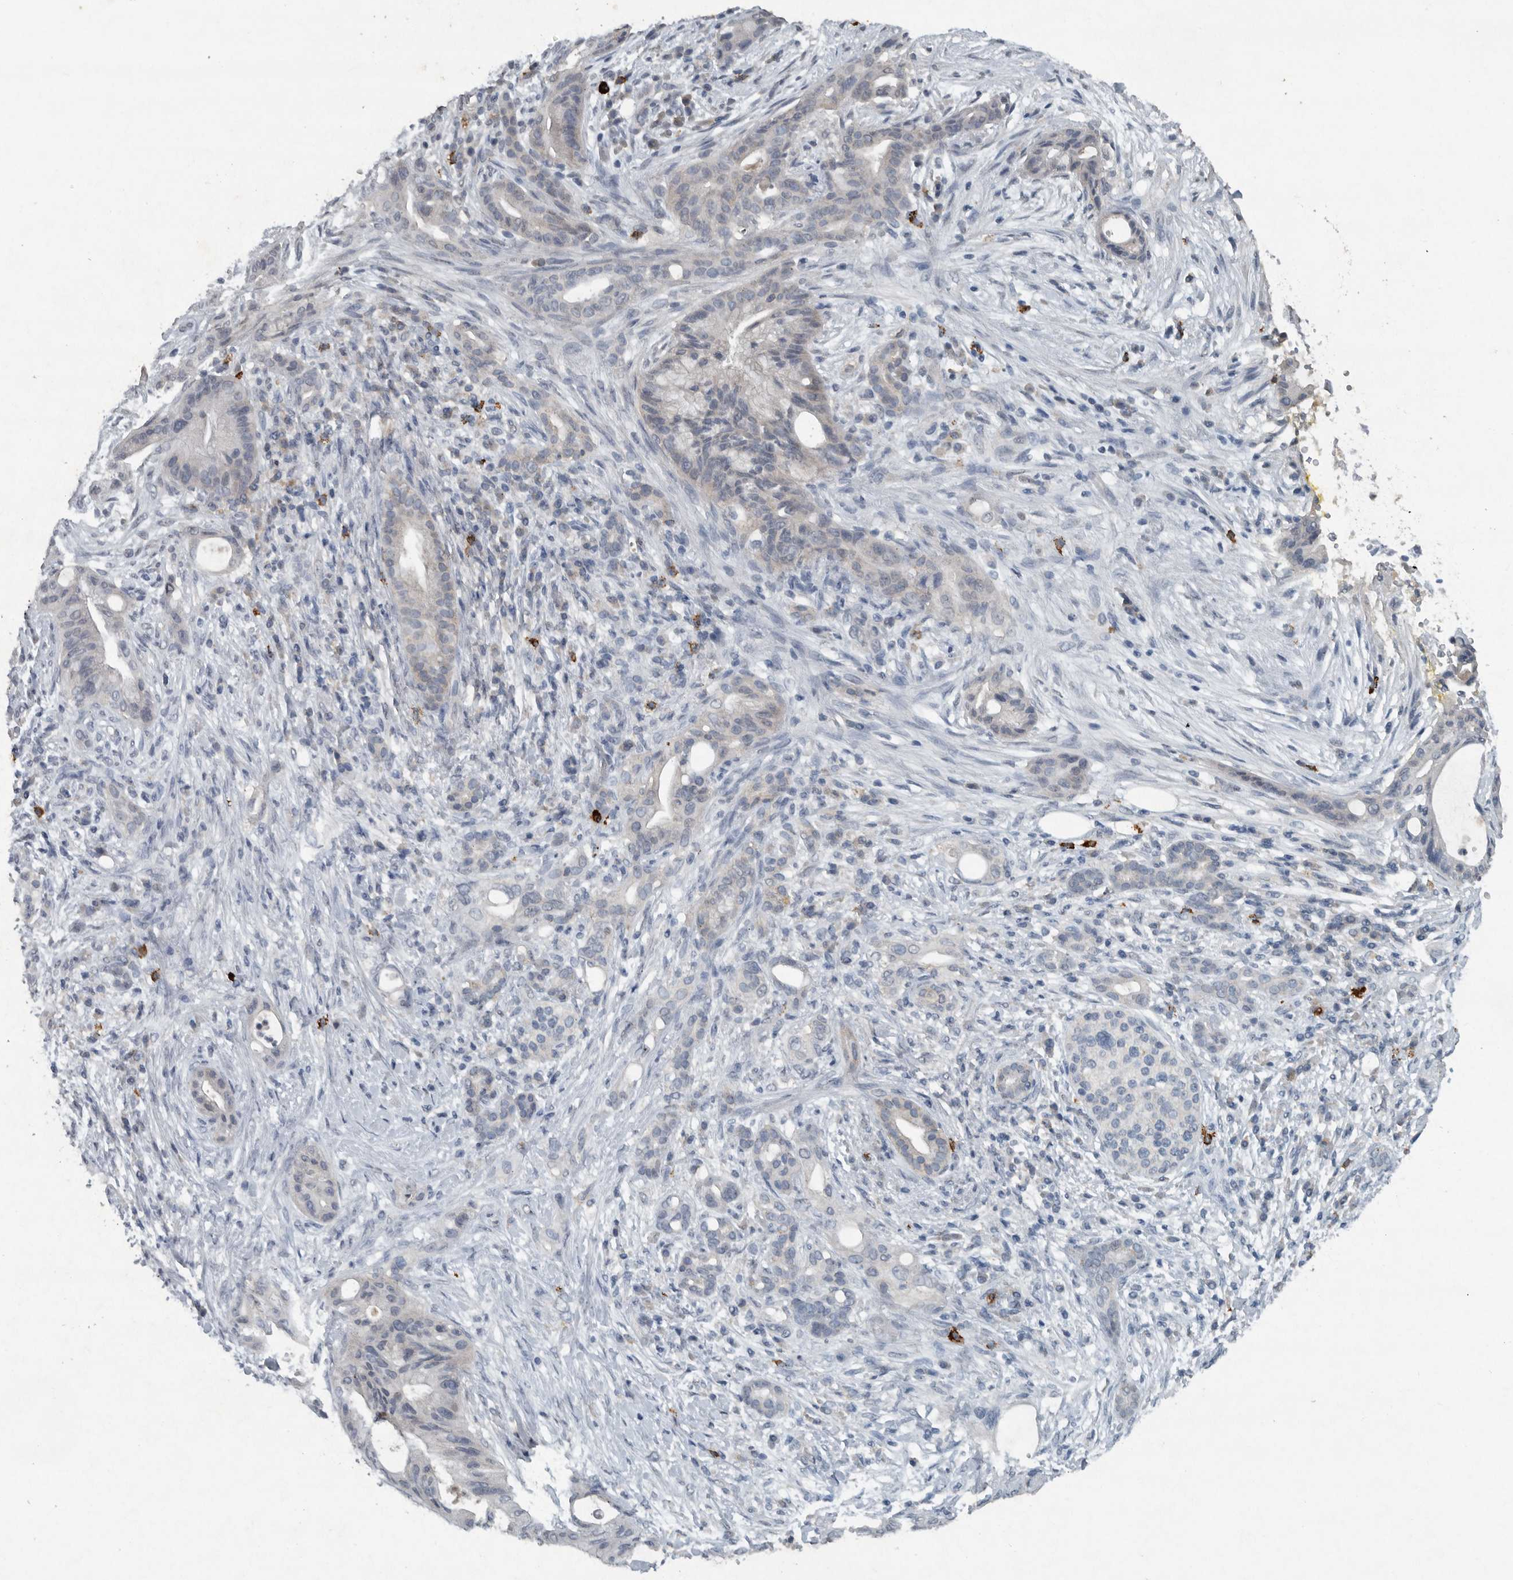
{"staining": {"intensity": "negative", "quantity": "none", "location": "none"}, "tissue": "pancreatic cancer", "cell_type": "Tumor cells", "image_type": "cancer", "snomed": [{"axis": "morphology", "description": "Adenocarcinoma, NOS"}, {"axis": "topography", "description": "Pancreas"}], "caption": "Immunohistochemistry (IHC) image of neoplastic tissue: human adenocarcinoma (pancreatic) stained with DAB (3,3'-diaminobenzidine) displays no significant protein positivity in tumor cells.", "gene": "IL20", "patient": {"sex": "male", "age": 58}}